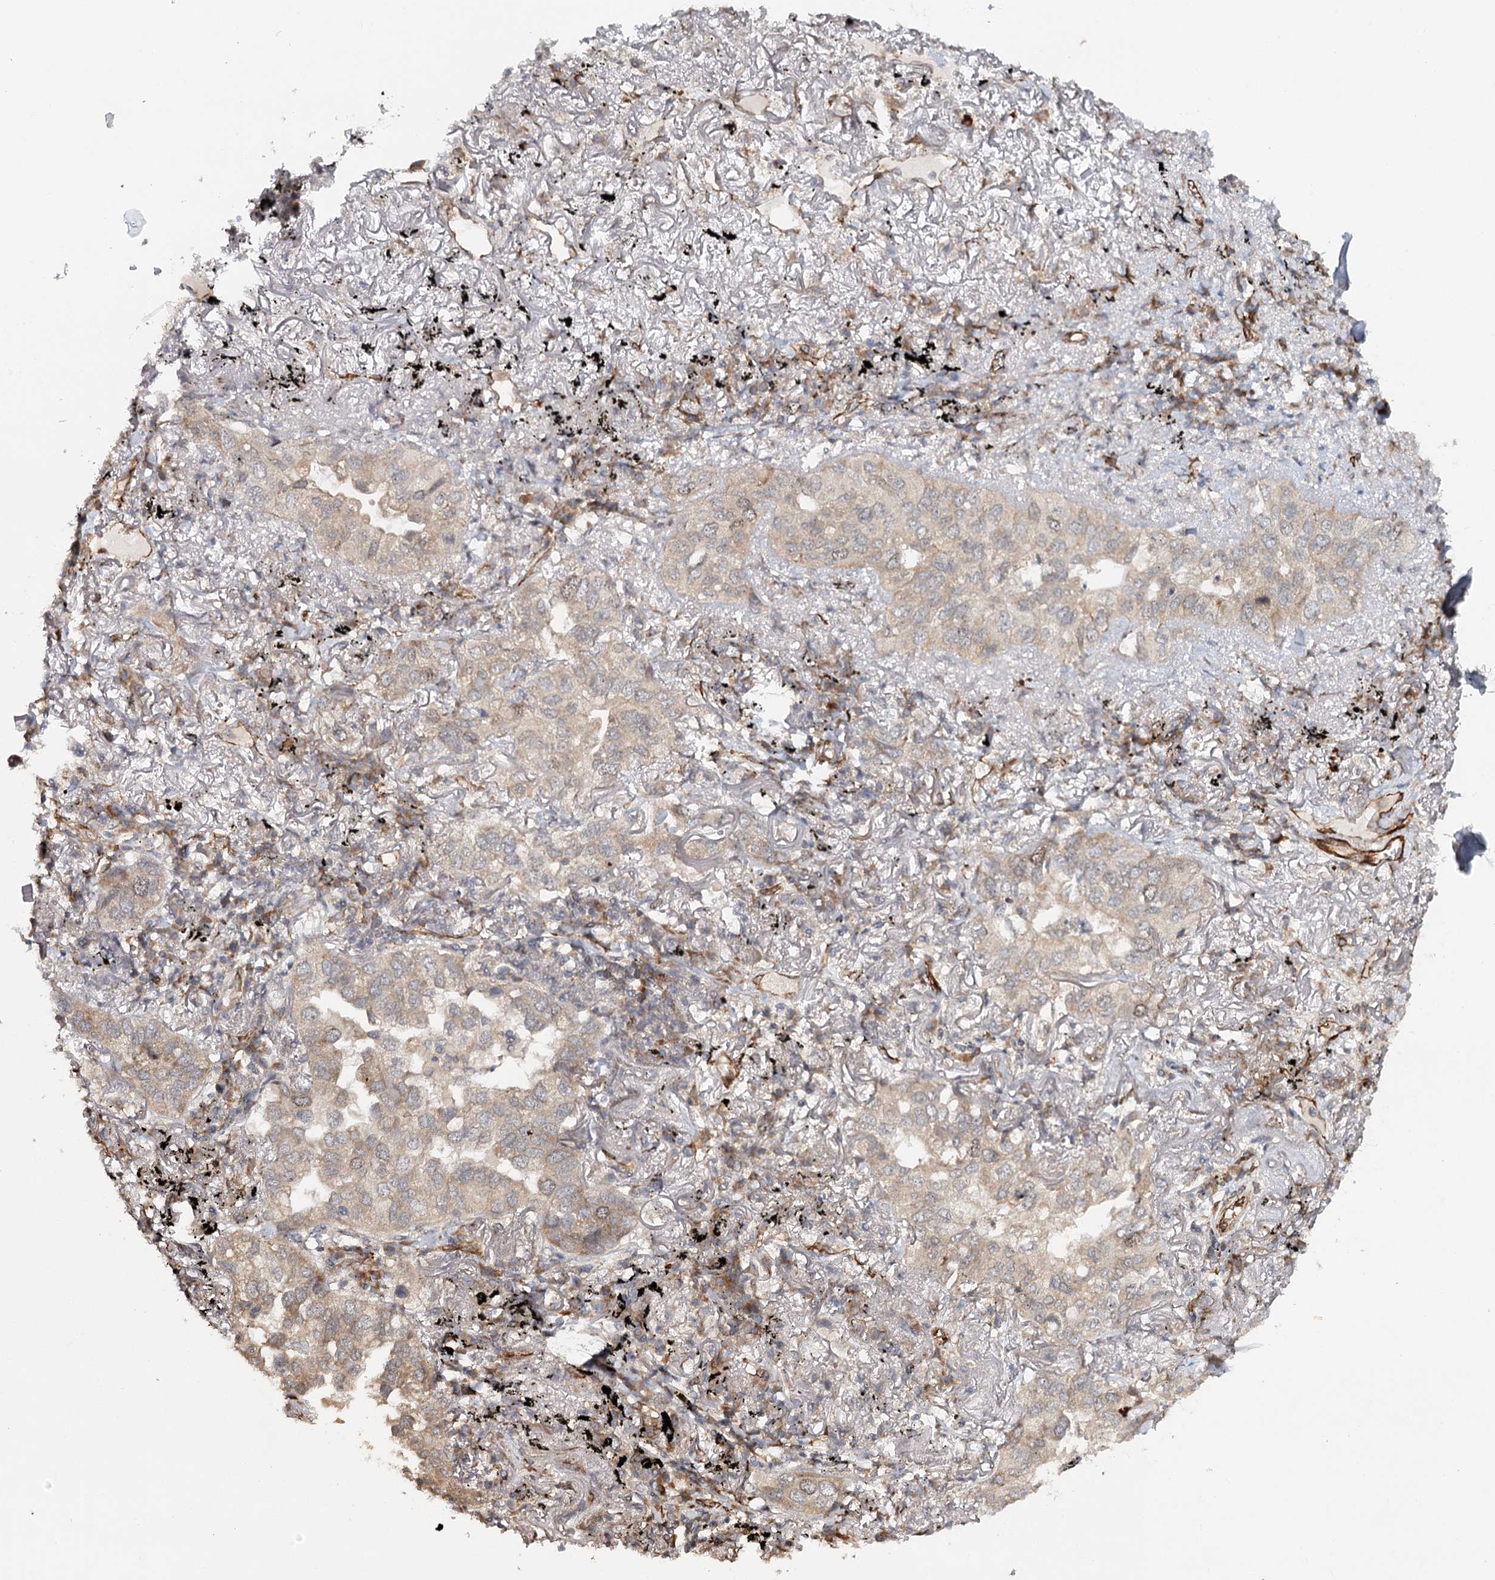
{"staining": {"intensity": "weak", "quantity": "25%-75%", "location": "cytoplasmic/membranous"}, "tissue": "lung cancer", "cell_type": "Tumor cells", "image_type": "cancer", "snomed": [{"axis": "morphology", "description": "Adenocarcinoma, NOS"}, {"axis": "topography", "description": "Lung"}], "caption": "Human adenocarcinoma (lung) stained for a protein (brown) demonstrates weak cytoplasmic/membranous positive positivity in about 25%-75% of tumor cells.", "gene": "MKNK1", "patient": {"sex": "male", "age": 65}}